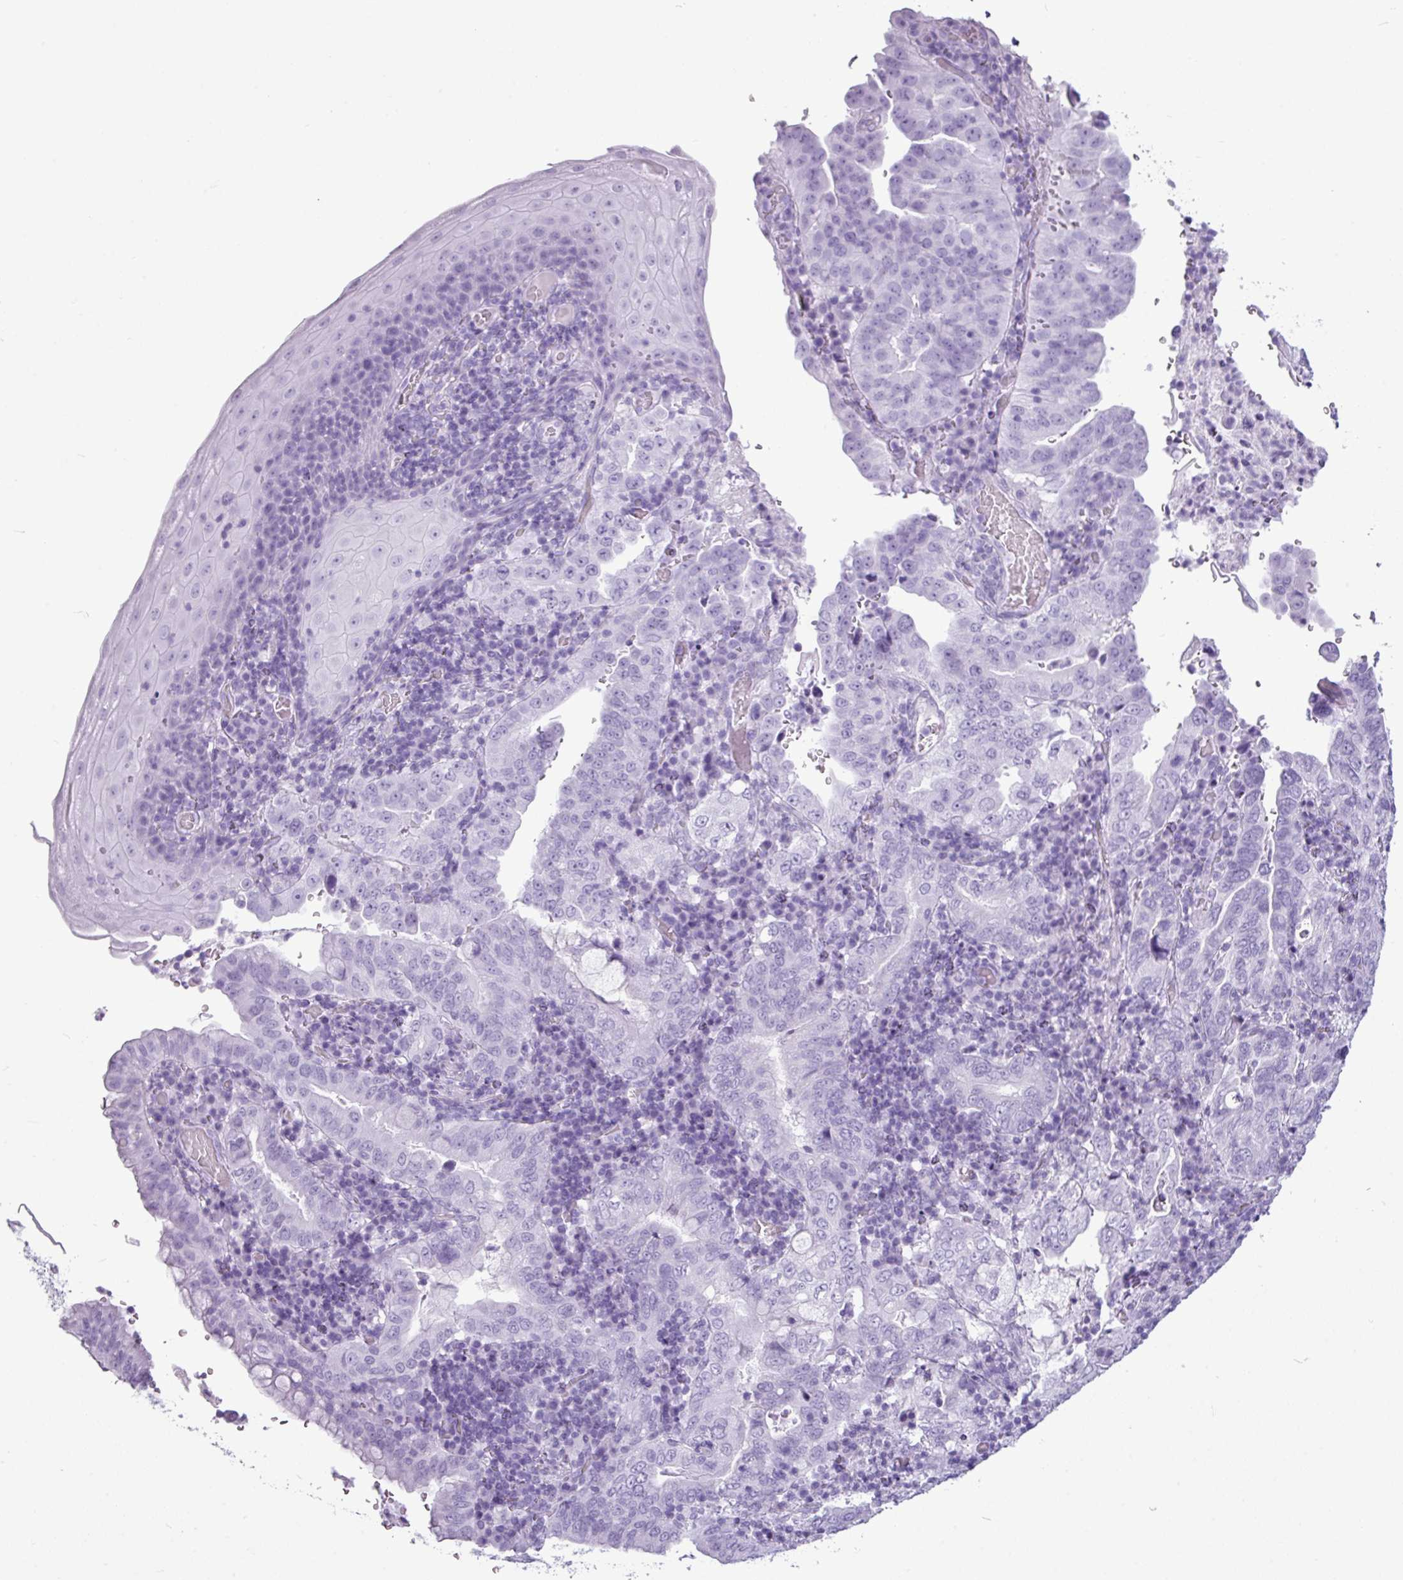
{"staining": {"intensity": "negative", "quantity": "none", "location": "none"}, "tissue": "stomach cancer", "cell_type": "Tumor cells", "image_type": "cancer", "snomed": [{"axis": "morphology", "description": "Normal tissue, NOS"}, {"axis": "morphology", "description": "Adenocarcinoma, NOS"}, {"axis": "topography", "description": "Esophagus"}, {"axis": "topography", "description": "Stomach, upper"}, {"axis": "topography", "description": "Peripheral nerve tissue"}], "caption": "Immunohistochemistry photomicrograph of neoplastic tissue: stomach cancer (adenocarcinoma) stained with DAB (3,3'-diaminobenzidine) shows no significant protein staining in tumor cells.", "gene": "AMY1B", "patient": {"sex": "male", "age": 62}}